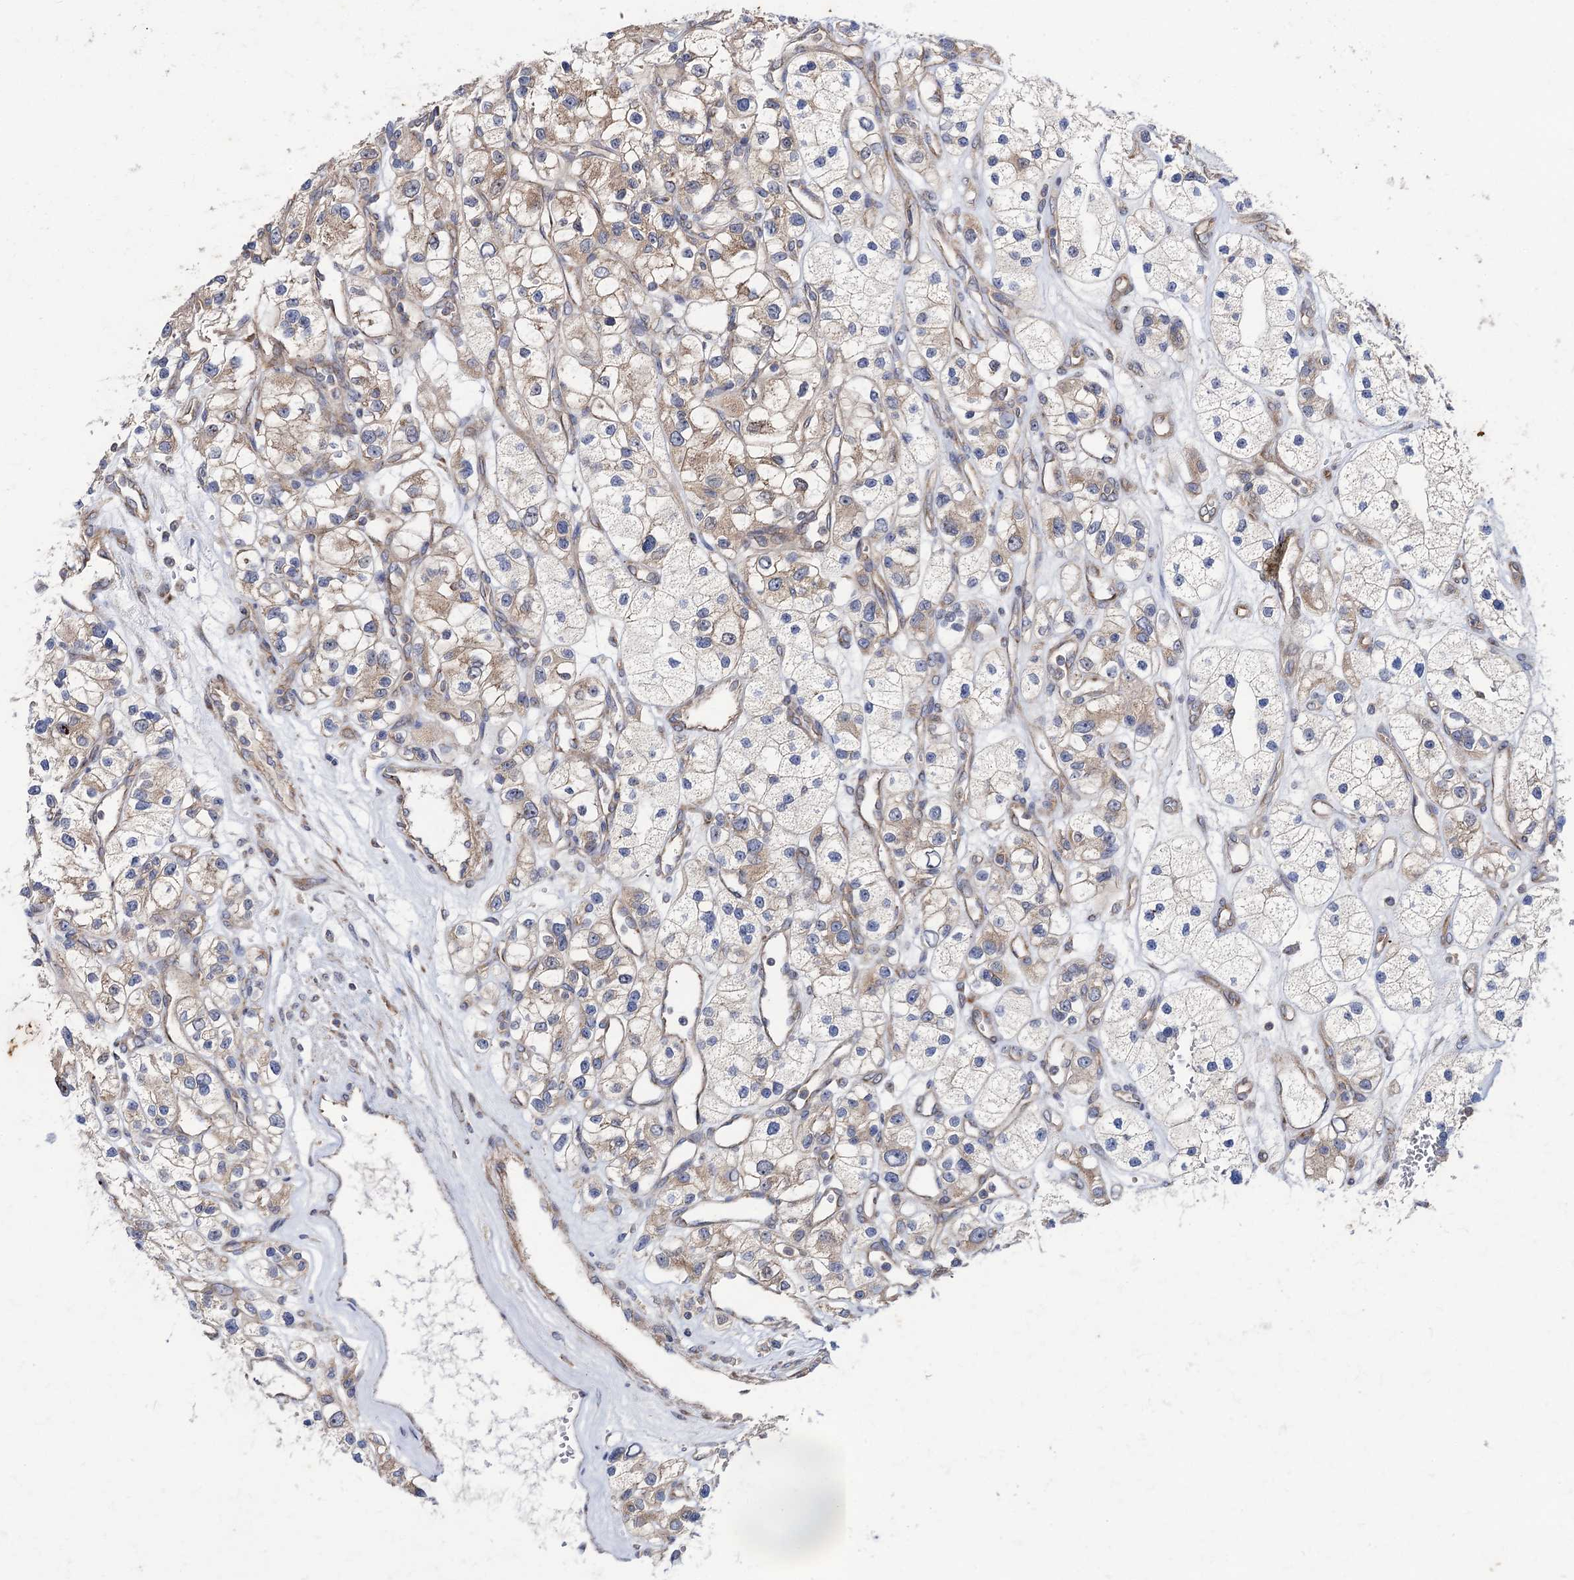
{"staining": {"intensity": "weak", "quantity": "25%-75%", "location": "cytoplasmic/membranous"}, "tissue": "renal cancer", "cell_type": "Tumor cells", "image_type": "cancer", "snomed": [{"axis": "morphology", "description": "Adenocarcinoma, NOS"}, {"axis": "topography", "description": "Kidney"}], "caption": "Renal cancer (adenocarcinoma) stained for a protein (brown) reveals weak cytoplasmic/membranous positive expression in about 25%-75% of tumor cells.", "gene": "DYDC1", "patient": {"sex": "female", "age": 57}}